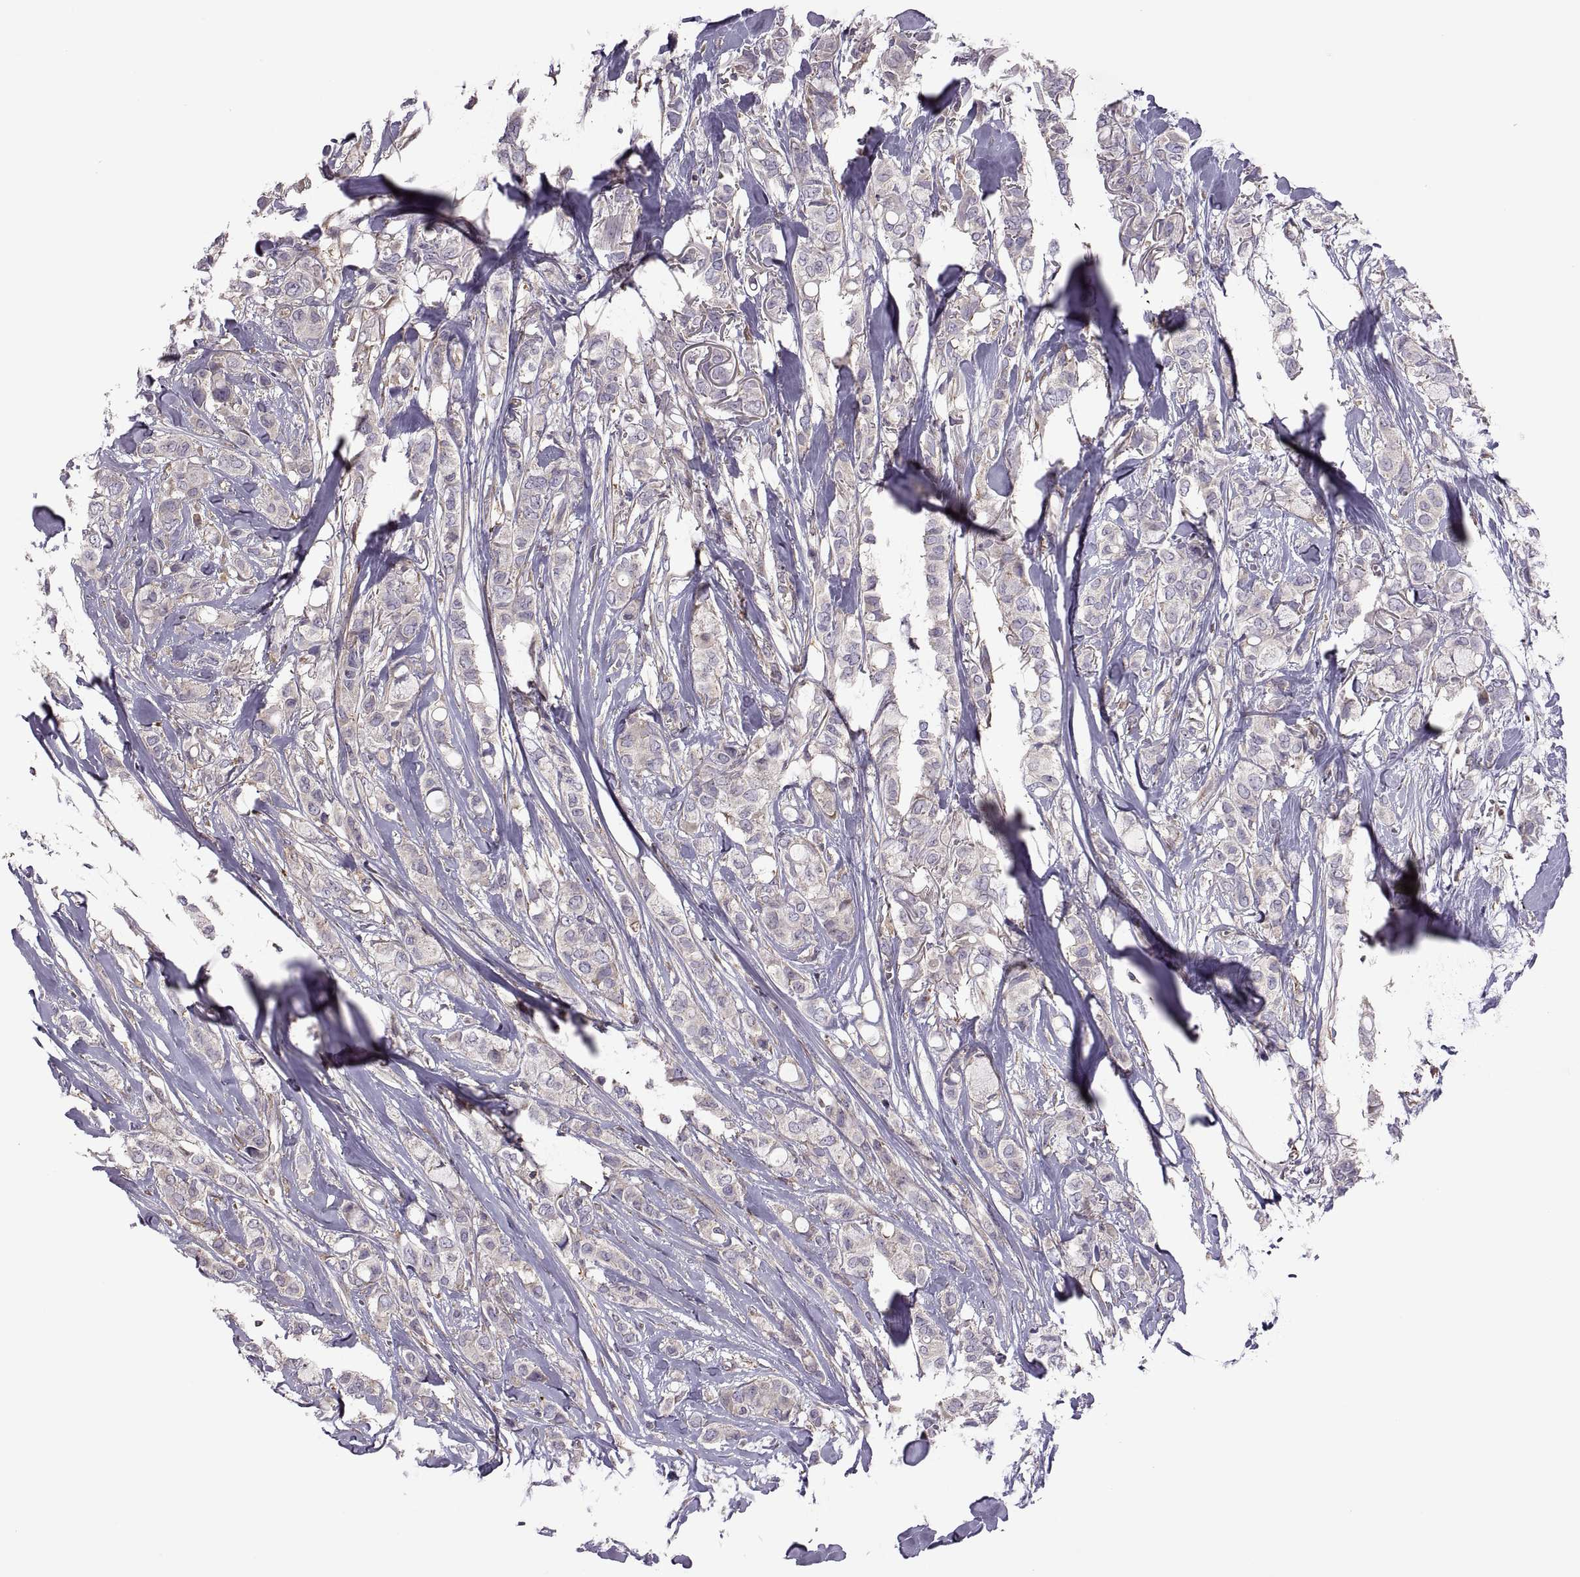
{"staining": {"intensity": "negative", "quantity": "none", "location": "none"}, "tissue": "breast cancer", "cell_type": "Tumor cells", "image_type": "cancer", "snomed": [{"axis": "morphology", "description": "Duct carcinoma"}, {"axis": "topography", "description": "Breast"}], "caption": "Tumor cells show no significant staining in infiltrating ductal carcinoma (breast).", "gene": "SPATA32", "patient": {"sex": "female", "age": 85}}